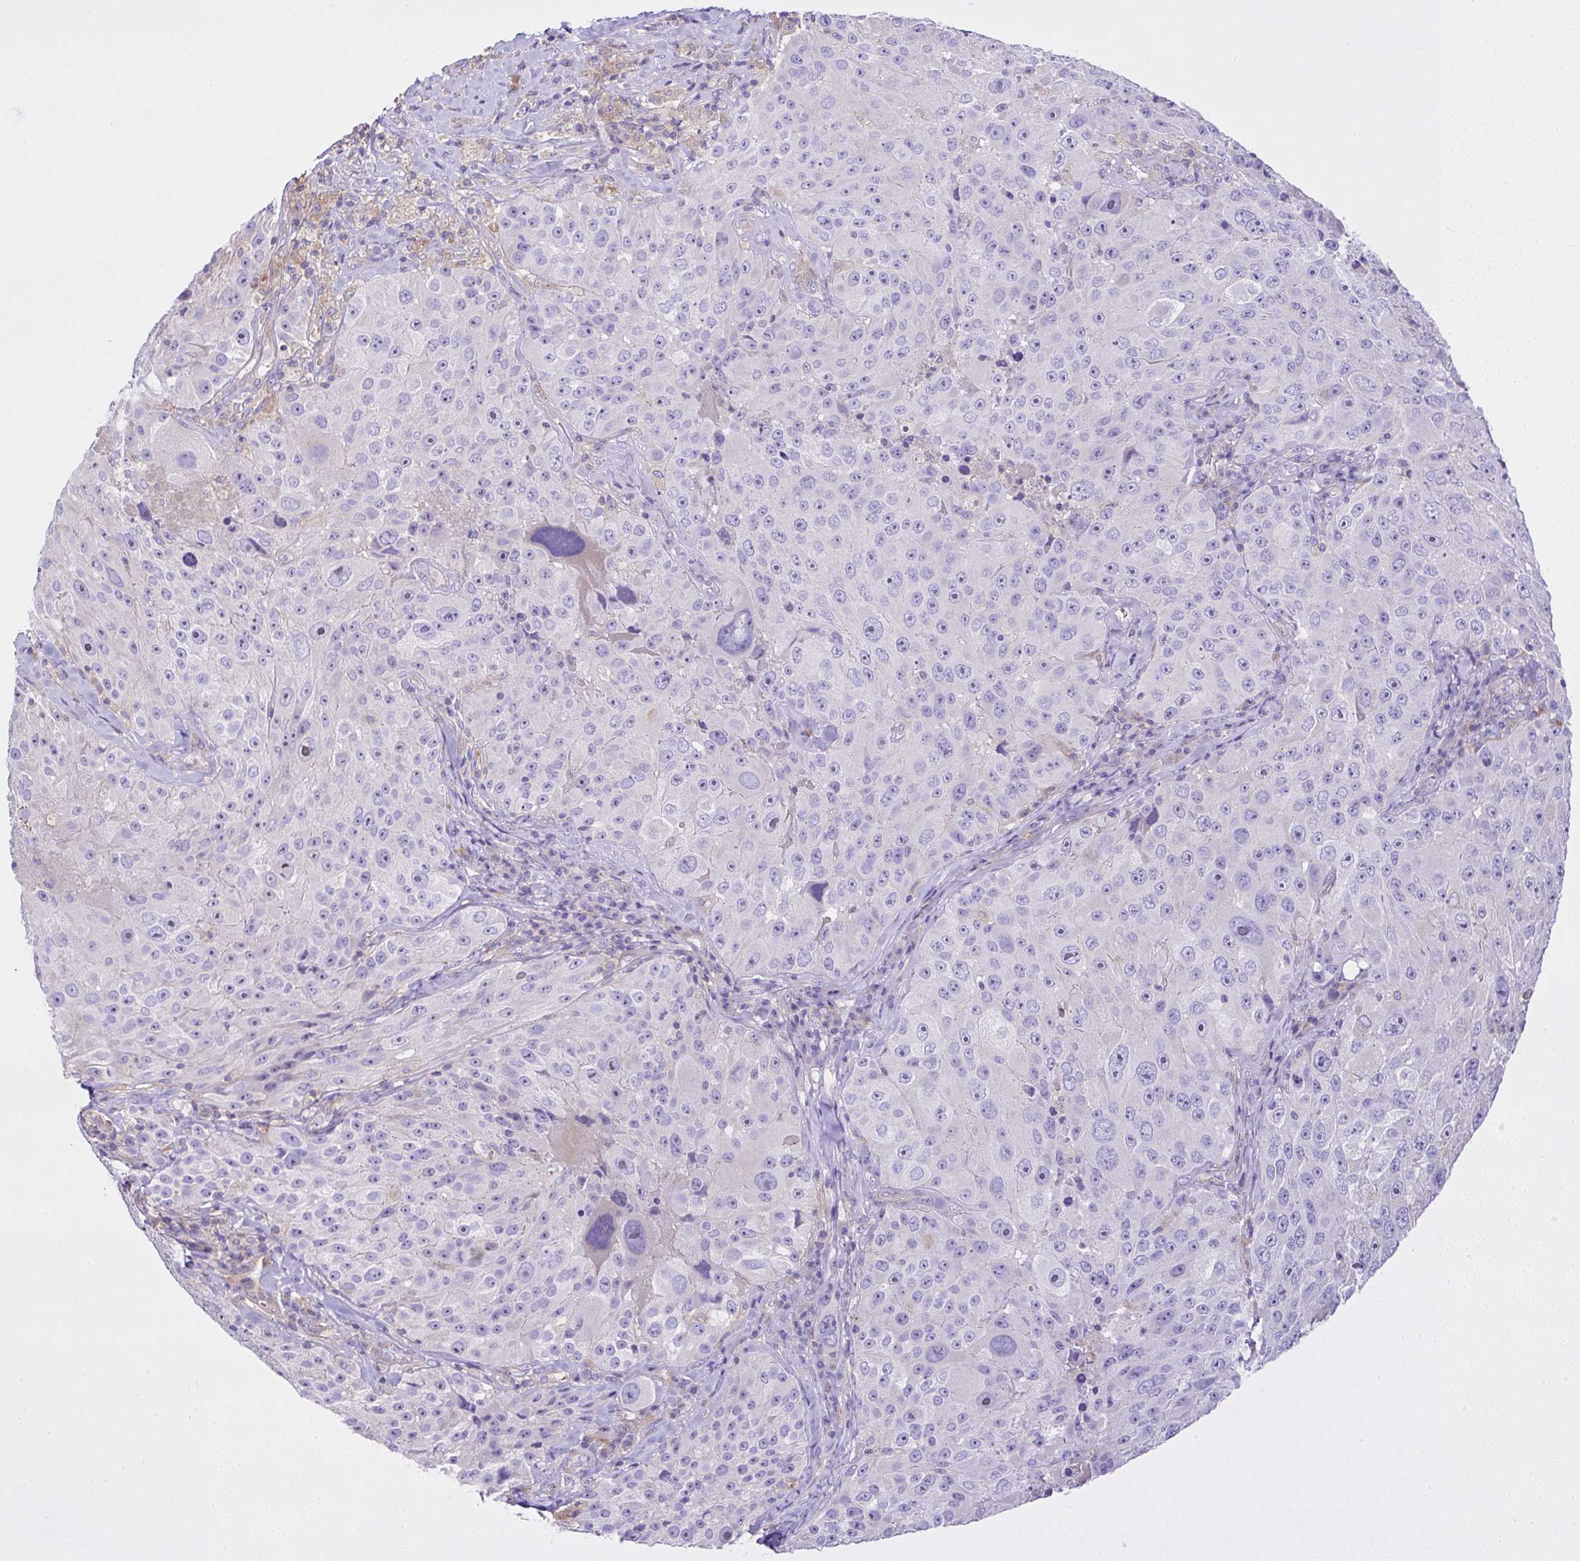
{"staining": {"intensity": "negative", "quantity": "none", "location": "none"}, "tissue": "melanoma", "cell_type": "Tumor cells", "image_type": "cancer", "snomed": [{"axis": "morphology", "description": "Malignant melanoma, Metastatic site"}, {"axis": "topography", "description": "Lymph node"}], "caption": "Immunohistochemistry (IHC) of malignant melanoma (metastatic site) displays no expression in tumor cells.", "gene": "CCDC142", "patient": {"sex": "male", "age": 62}}